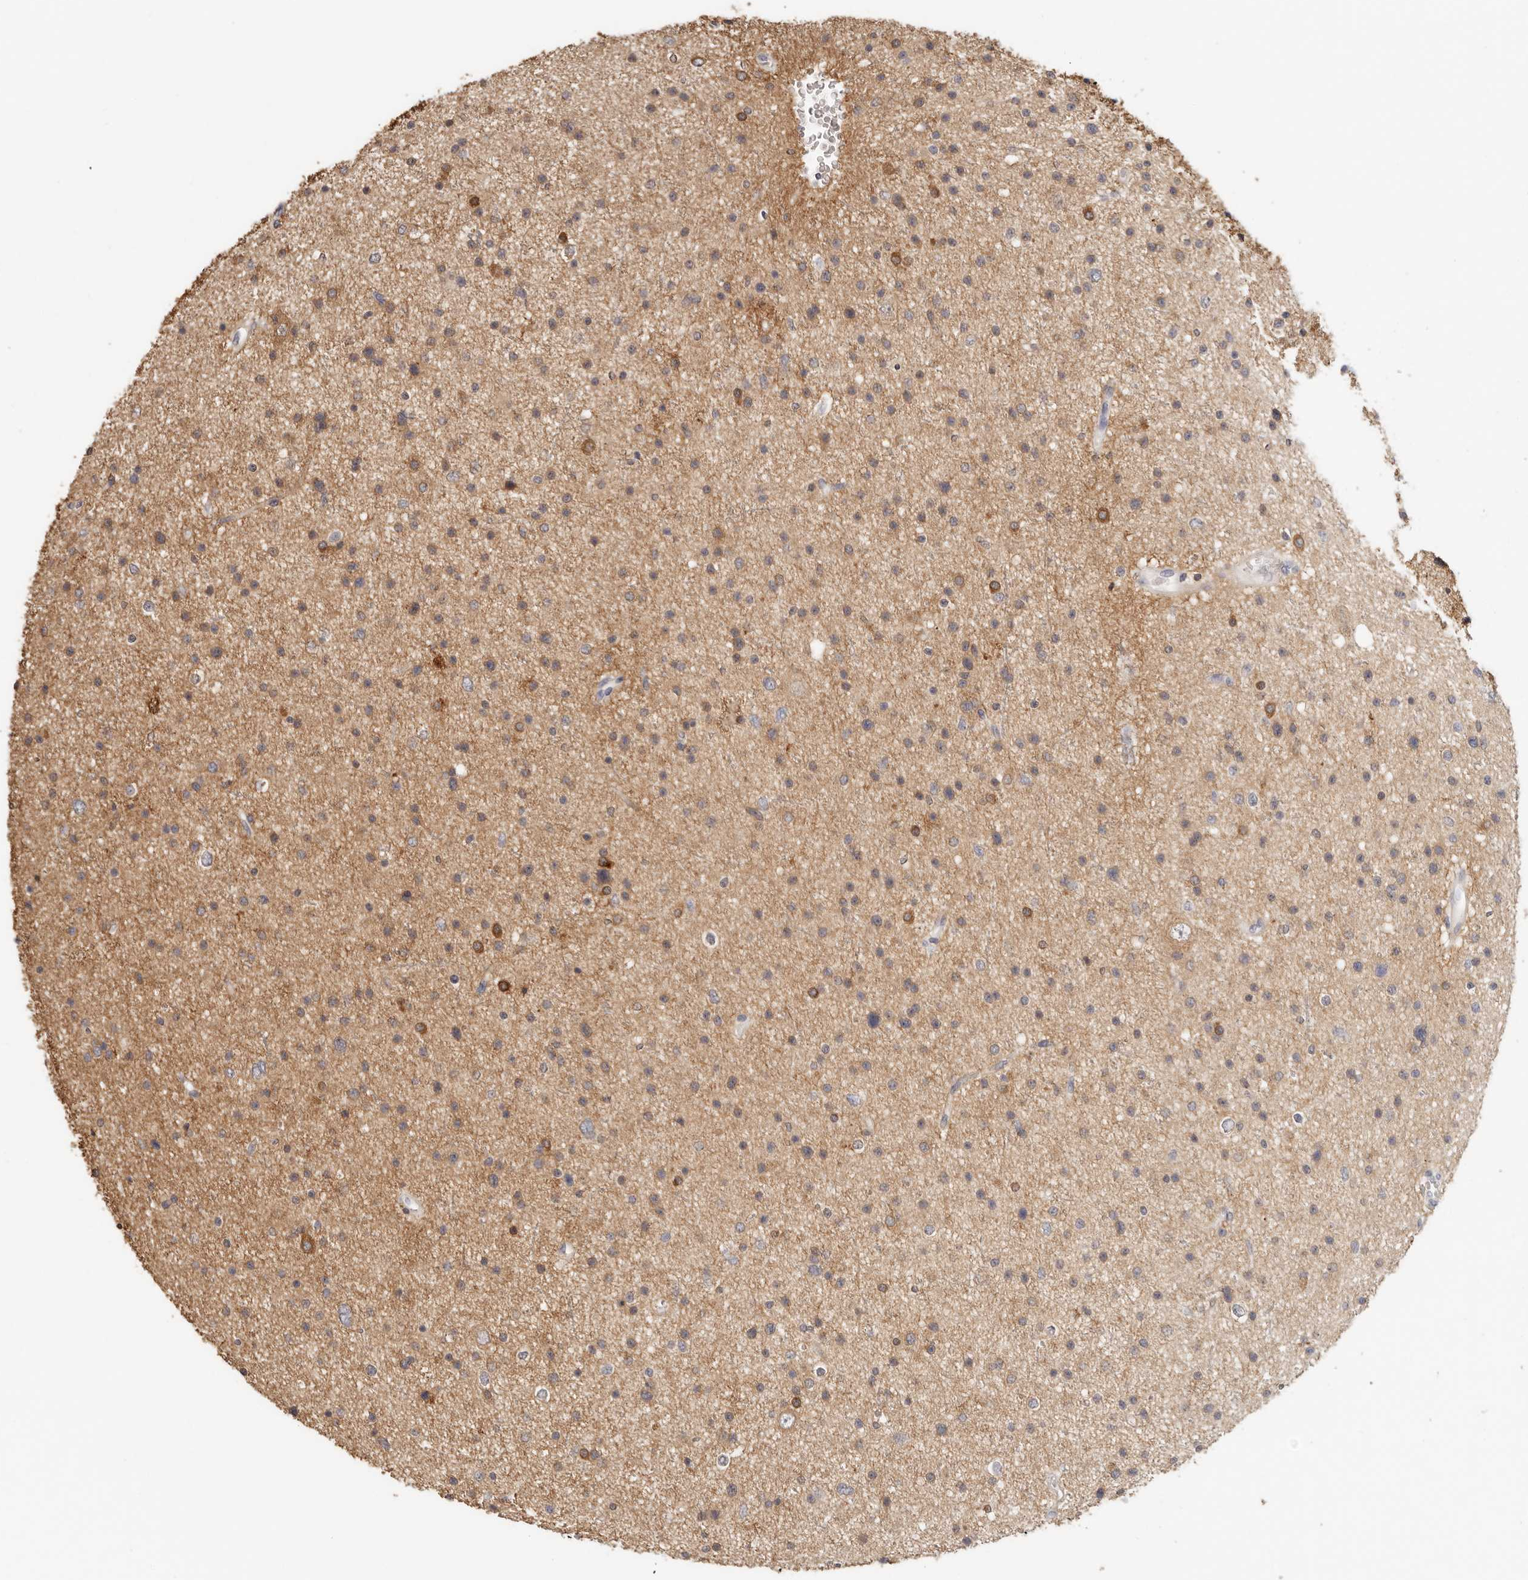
{"staining": {"intensity": "moderate", "quantity": ">75%", "location": "cytoplasmic/membranous"}, "tissue": "glioma", "cell_type": "Tumor cells", "image_type": "cancer", "snomed": [{"axis": "morphology", "description": "Glioma, malignant, Low grade"}, {"axis": "topography", "description": "Brain"}], "caption": "Immunohistochemistry (DAB) staining of glioma shows moderate cytoplasmic/membranous protein positivity in approximately >75% of tumor cells.", "gene": "CSK", "patient": {"sex": "female", "age": 37}}